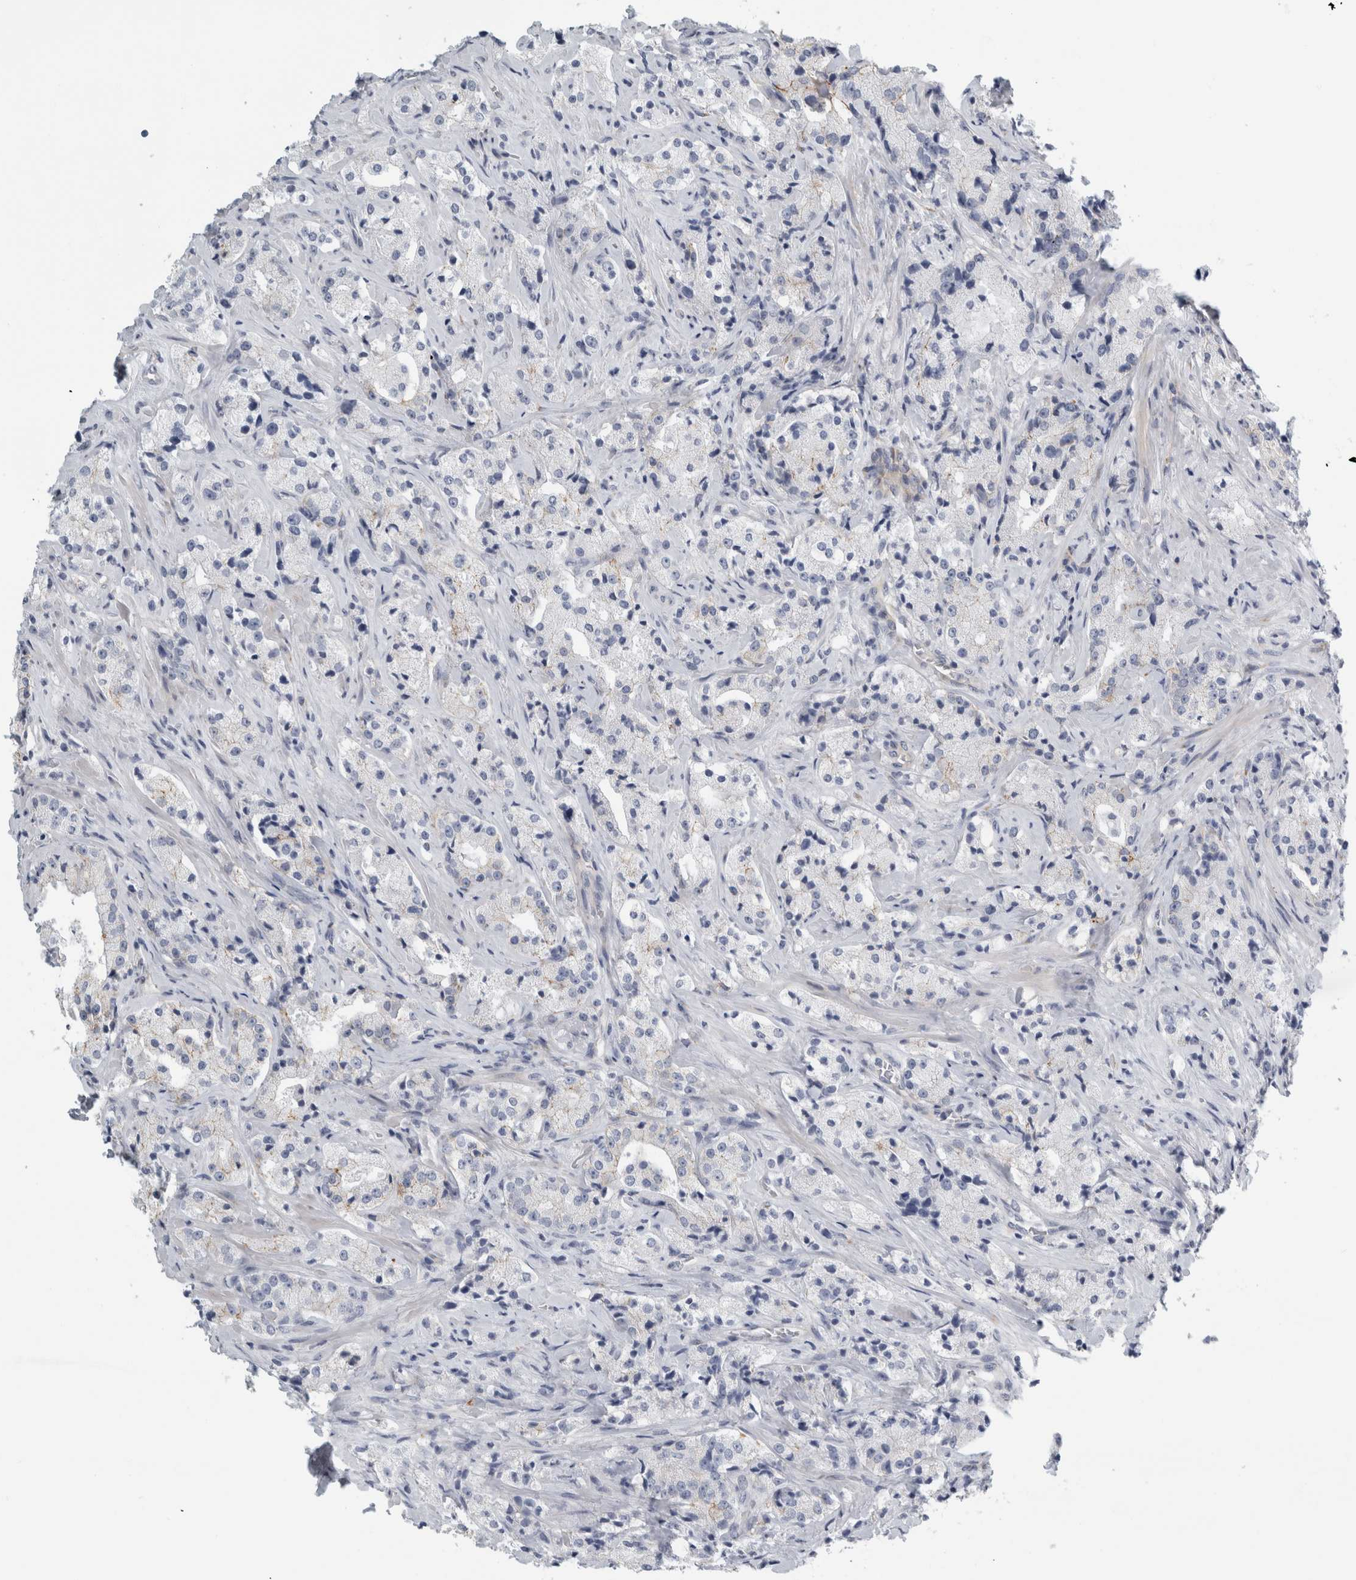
{"staining": {"intensity": "weak", "quantity": "<25%", "location": "cytoplasmic/membranous"}, "tissue": "prostate cancer", "cell_type": "Tumor cells", "image_type": "cancer", "snomed": [{"axis": "morphology", "description": "Adenocarcinoma, High grade"}, {"axis": "topography", "description": "Prostate"}], "caption": "High-grade adenocarcinoma (prostate) was stained to show a protein in brown. There is no significant positivity in tumor cells.", "gene": "B3GNT3", "patient": {"sex": "male", "age": 63}}